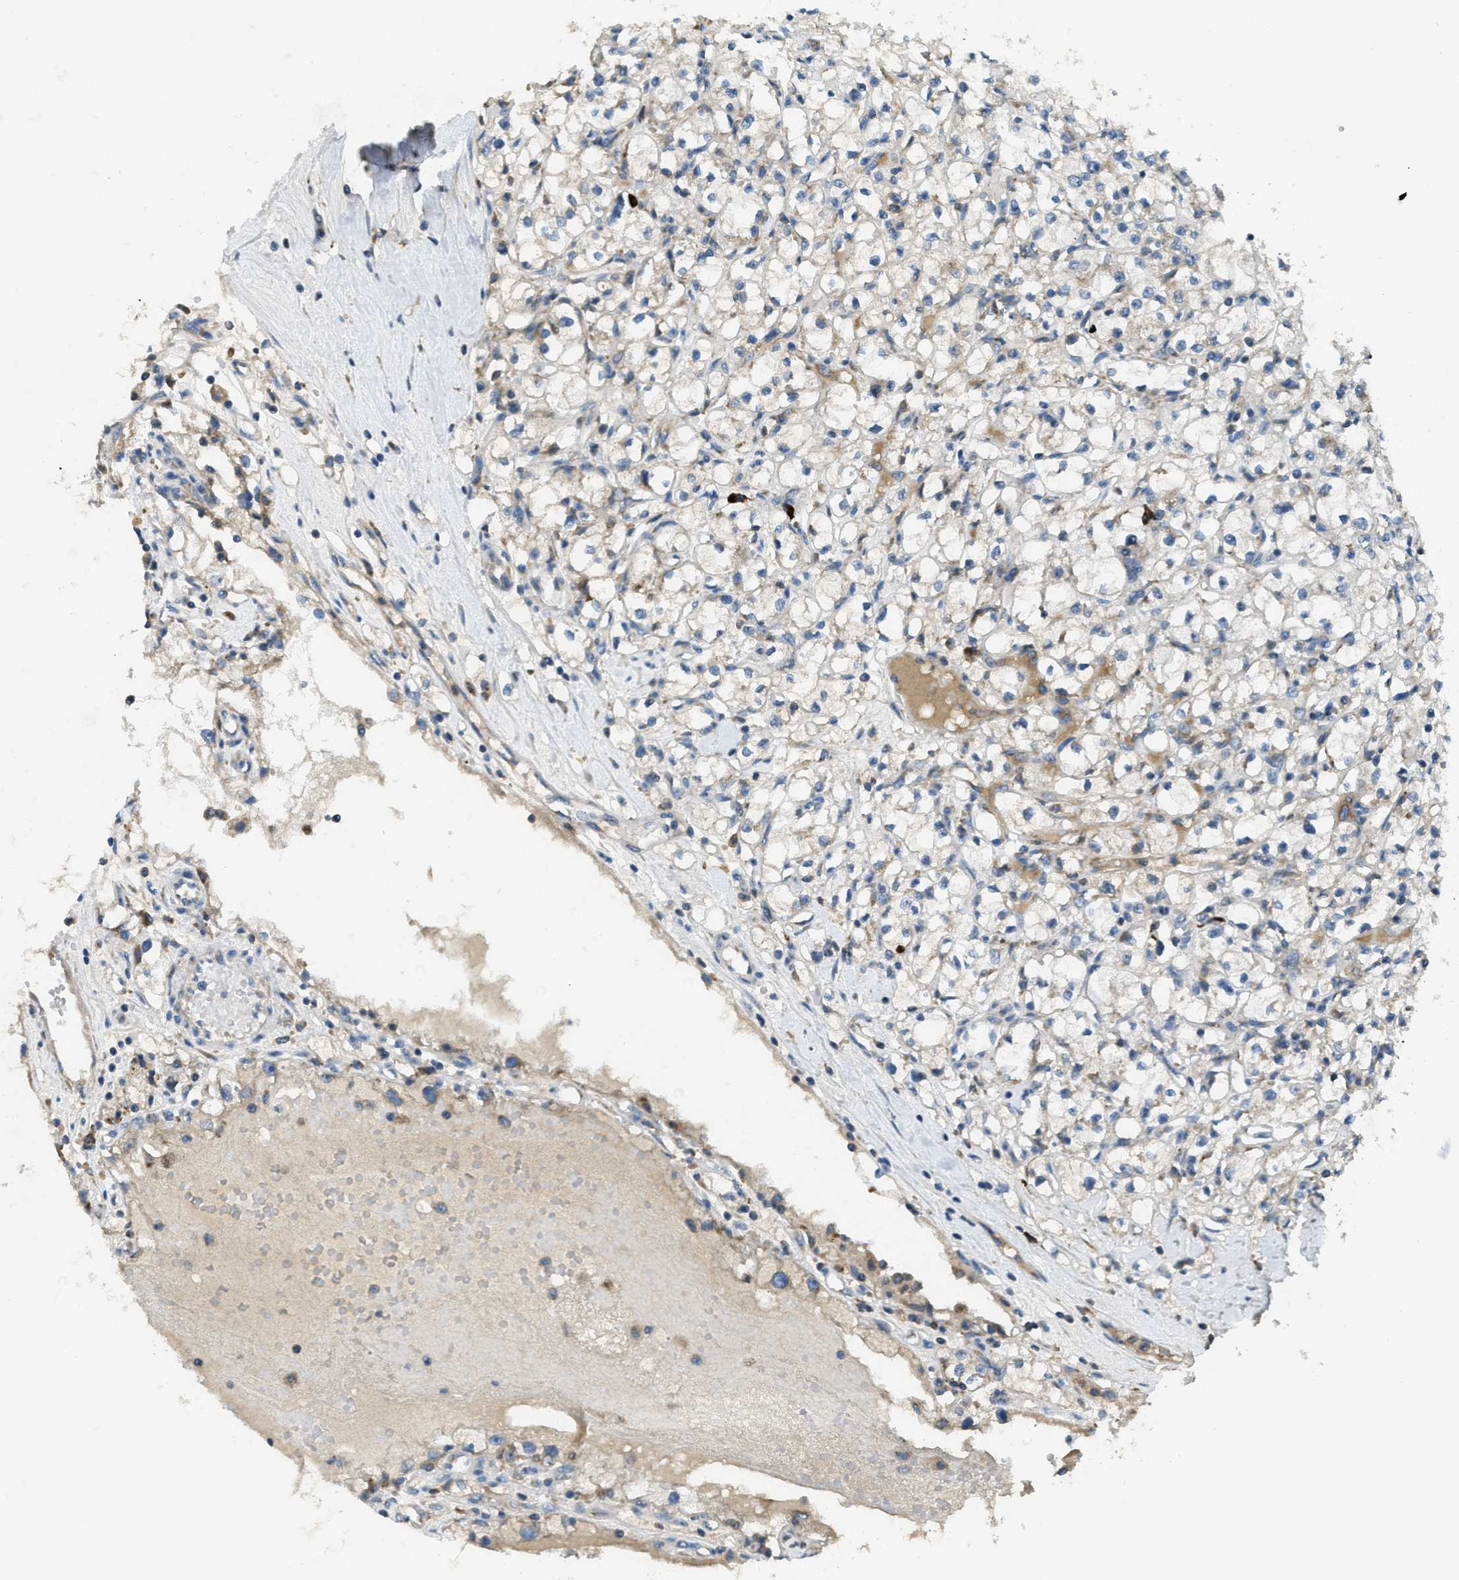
{"staining": {"intensity": "negative", "quantity": "none", "location": "none"}, "tissue": "renal cancer", "cell_type": "Tumor cells", "image_type": "cancer", "snomed": [{"axis": "morphology", "description": "Adenocarcinoma, NOS"}, {"axis": "topography", "description": "Kidney"}], "caption": "Immunohistochemistry micrograph of neoplastic tissue: adenocarcinoma (renal) stained with DAB shows no significant protein staining in tumor cells.", "gene": "SSR1", "patient": {"sex": "male", "age": 56}}